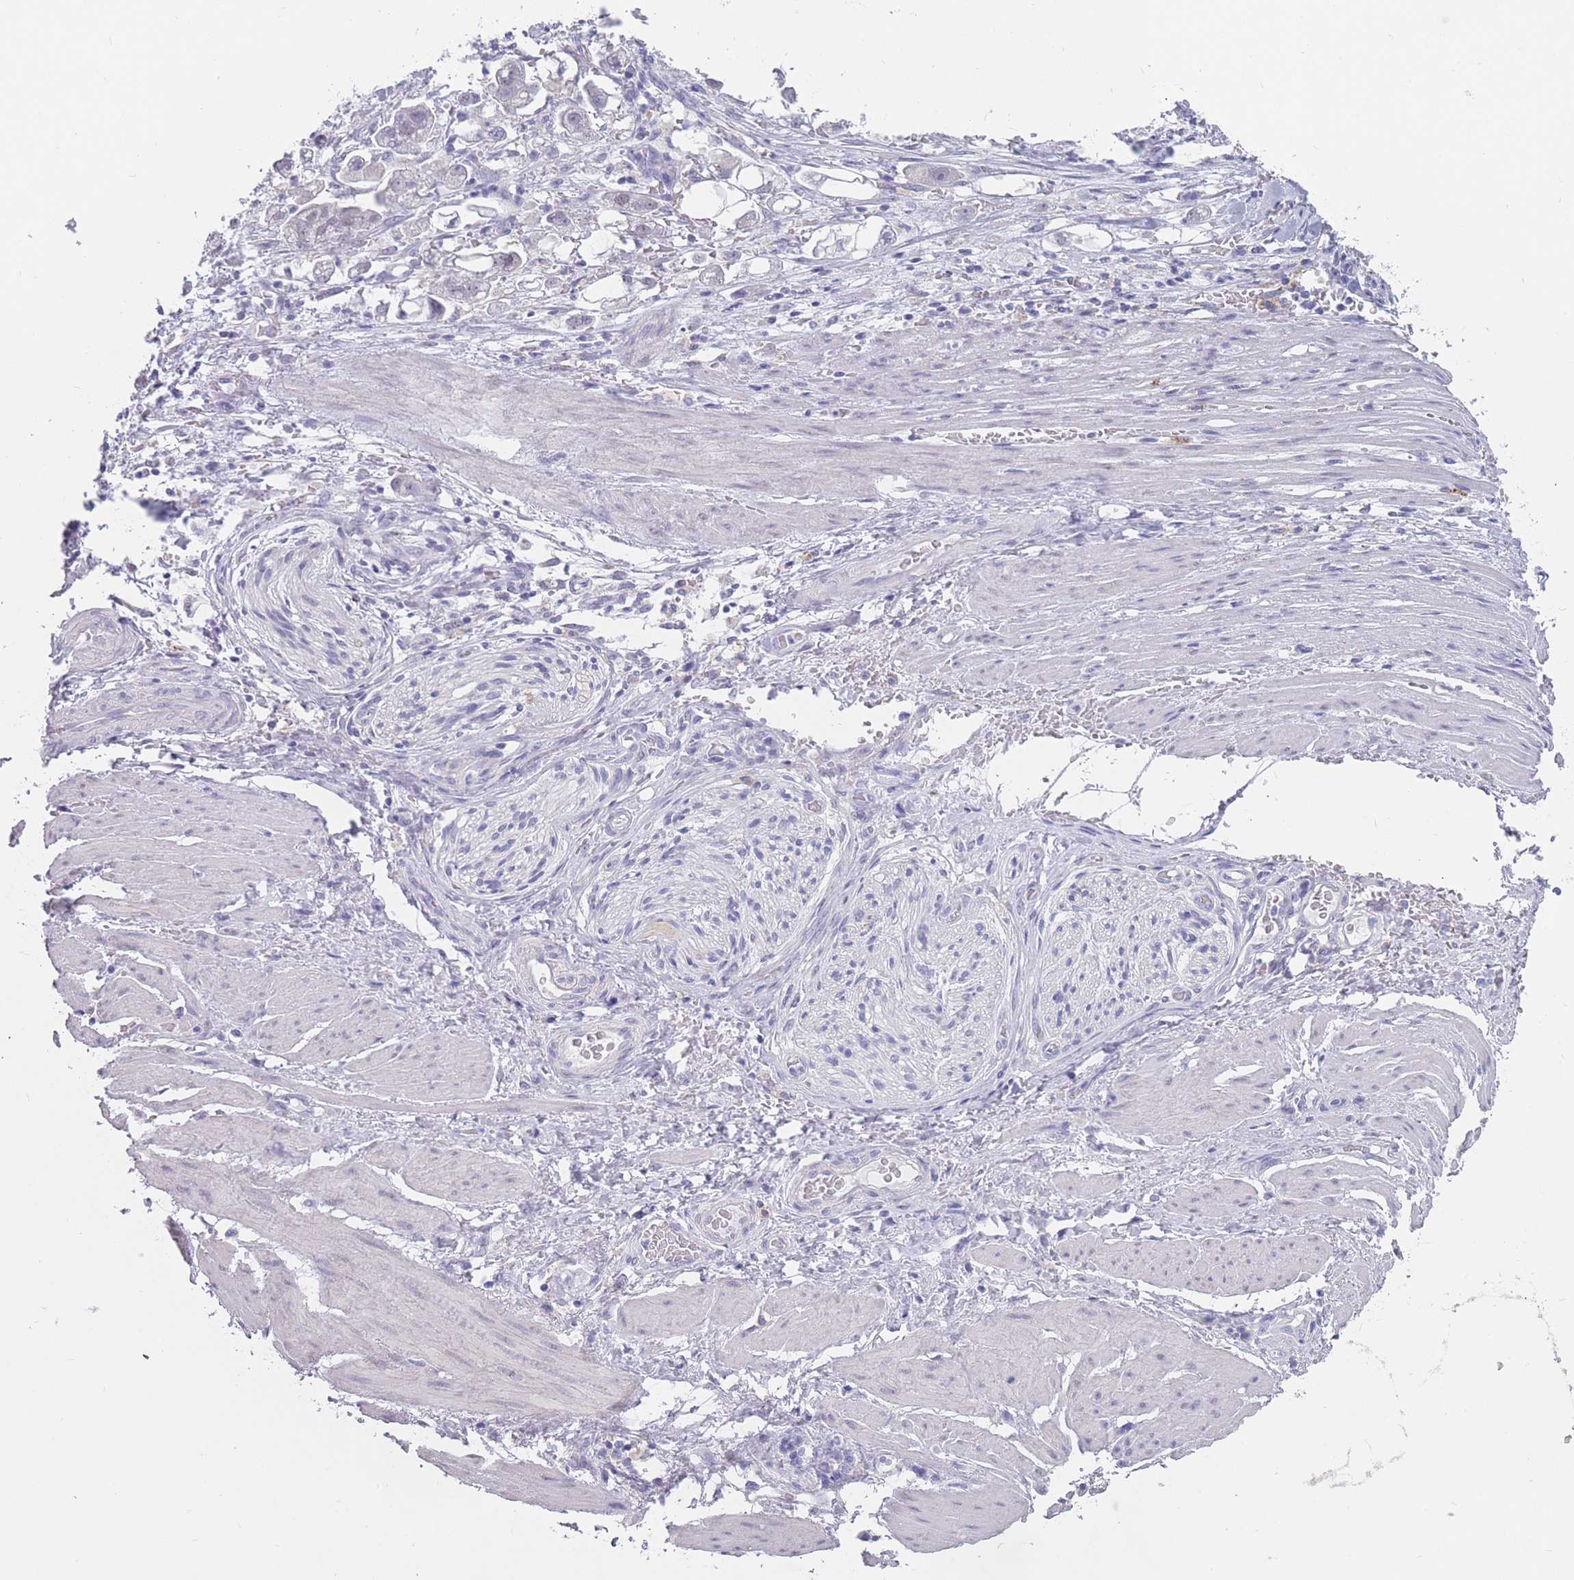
{"staining": {"intensity": "negative", "quantity": "none", "location": "none"}, "tissue": "stomach cancer", "cell_type": "Tumor cells", "image_type": "cancer", "snomed": [{"axis": "morphology", "description": "Adenocarcinoma, NOS"}, {"axis": "topography", "description": "Stomach"}], "caption": "Adenocarcinoma (stomach) was stained to show a protein in brown. There is no significant expression in tumor cells.", "gene": "CYP51A1", "patient": {"sex": "male", "age": 62}}